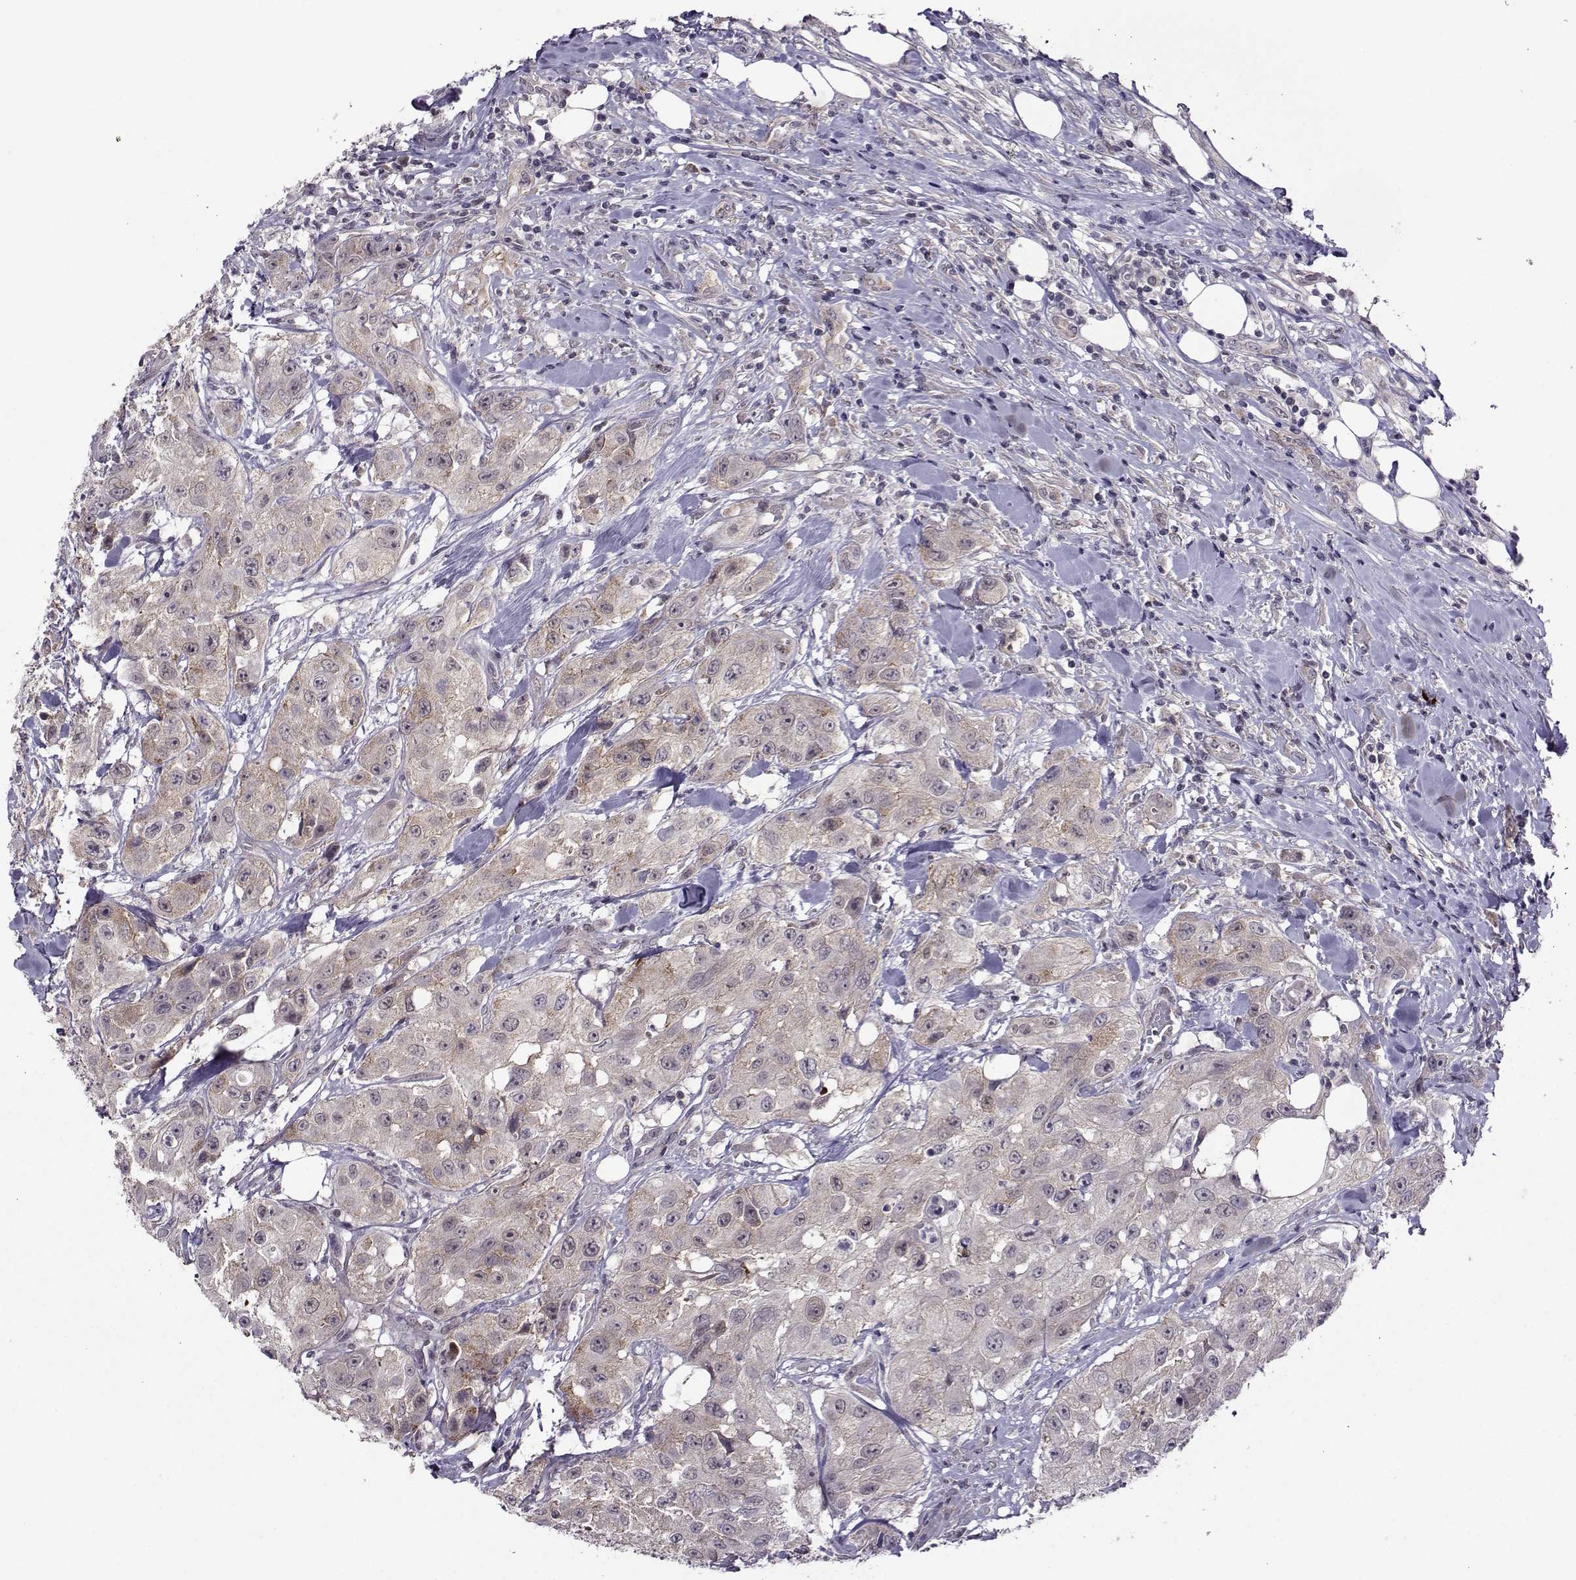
{"staining": {"intensity": "weak", "quantity": ">75%", "location": "cytoplasmic/membranous"}, "tissue": "urothelial cancer", "cell_type": "Tumor cells", "image_type": "cancer", "snomed": [{"axis": "morphology", "description": "Urothelial carcinoma, High grade"}, {"axis": "topography", "description": "Urinary bladder"}], "caption": "Protein expression analysis of high-grade urothelial carcinoma demonstrates weak cytoplasmic/membranous expression in approximately >75% of tumor cells. (DAB (3,3'-diaminobenzidine) IHC, brown staining for protein, blue staining for nuclei).", "gene": "DDX20", "patient": {"sex": "male", "age": 79}}